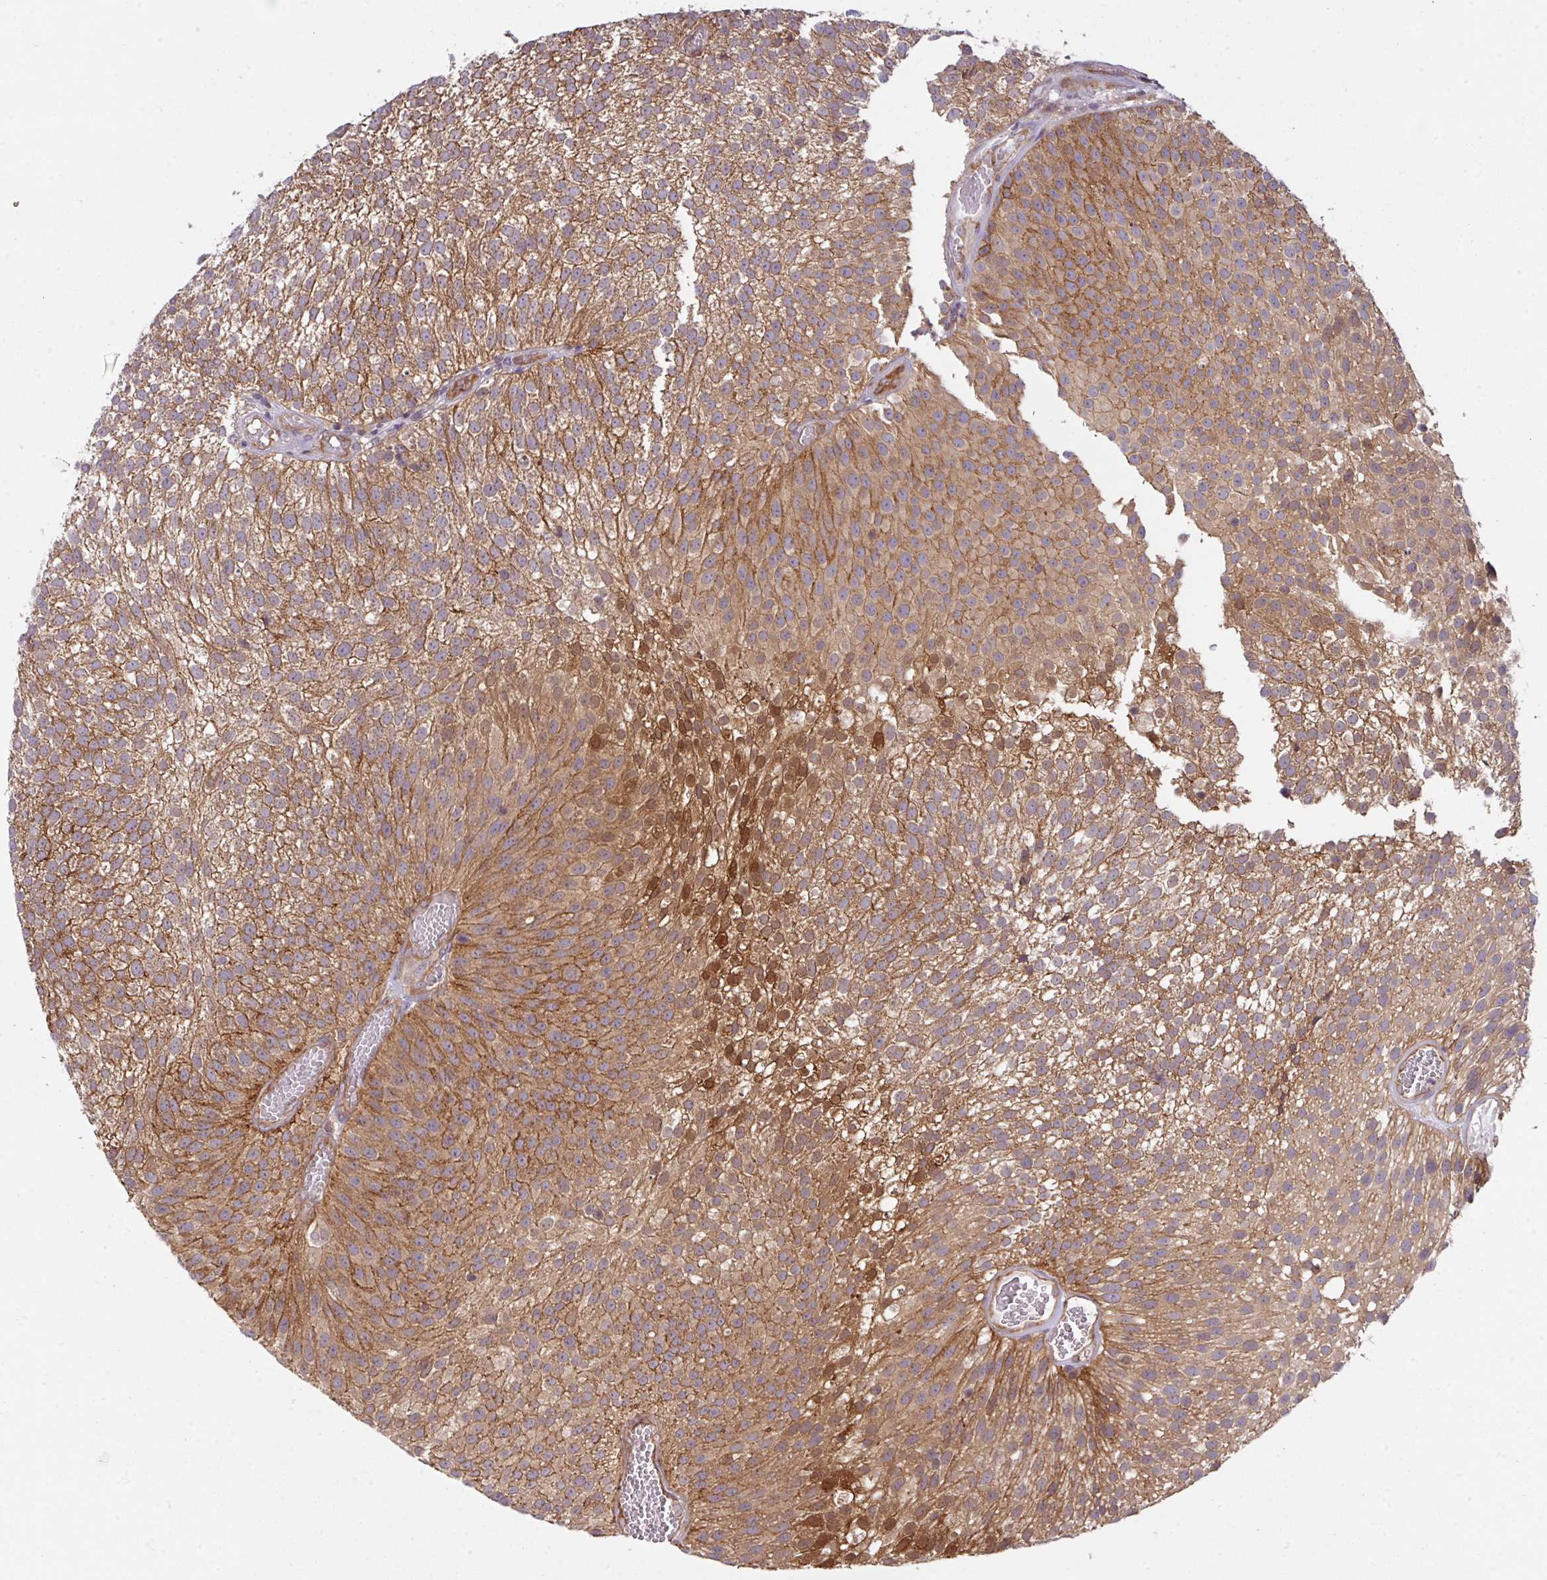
{"staining": {"intensity": "moderate", "quantity": ">75%", "location": "cytoplasmic/membranous"}, "tissue": "urothelial cancer", "cell_type": "Tumor cells", "image_type": "cancer", "snomed": [{"axis": "morphology", "description": "Urothelial carcinoma, Low grade"}, {"axis": "topography", "description": "Urinary bladder"}], "caption": "Tumor cells display medium levels of moderate cytoplasmic/membranous staining in about >75% of cells in urothelial cancer.", "gene": "CYFIP2", "patient": {"sex": "female", "age": 79}}